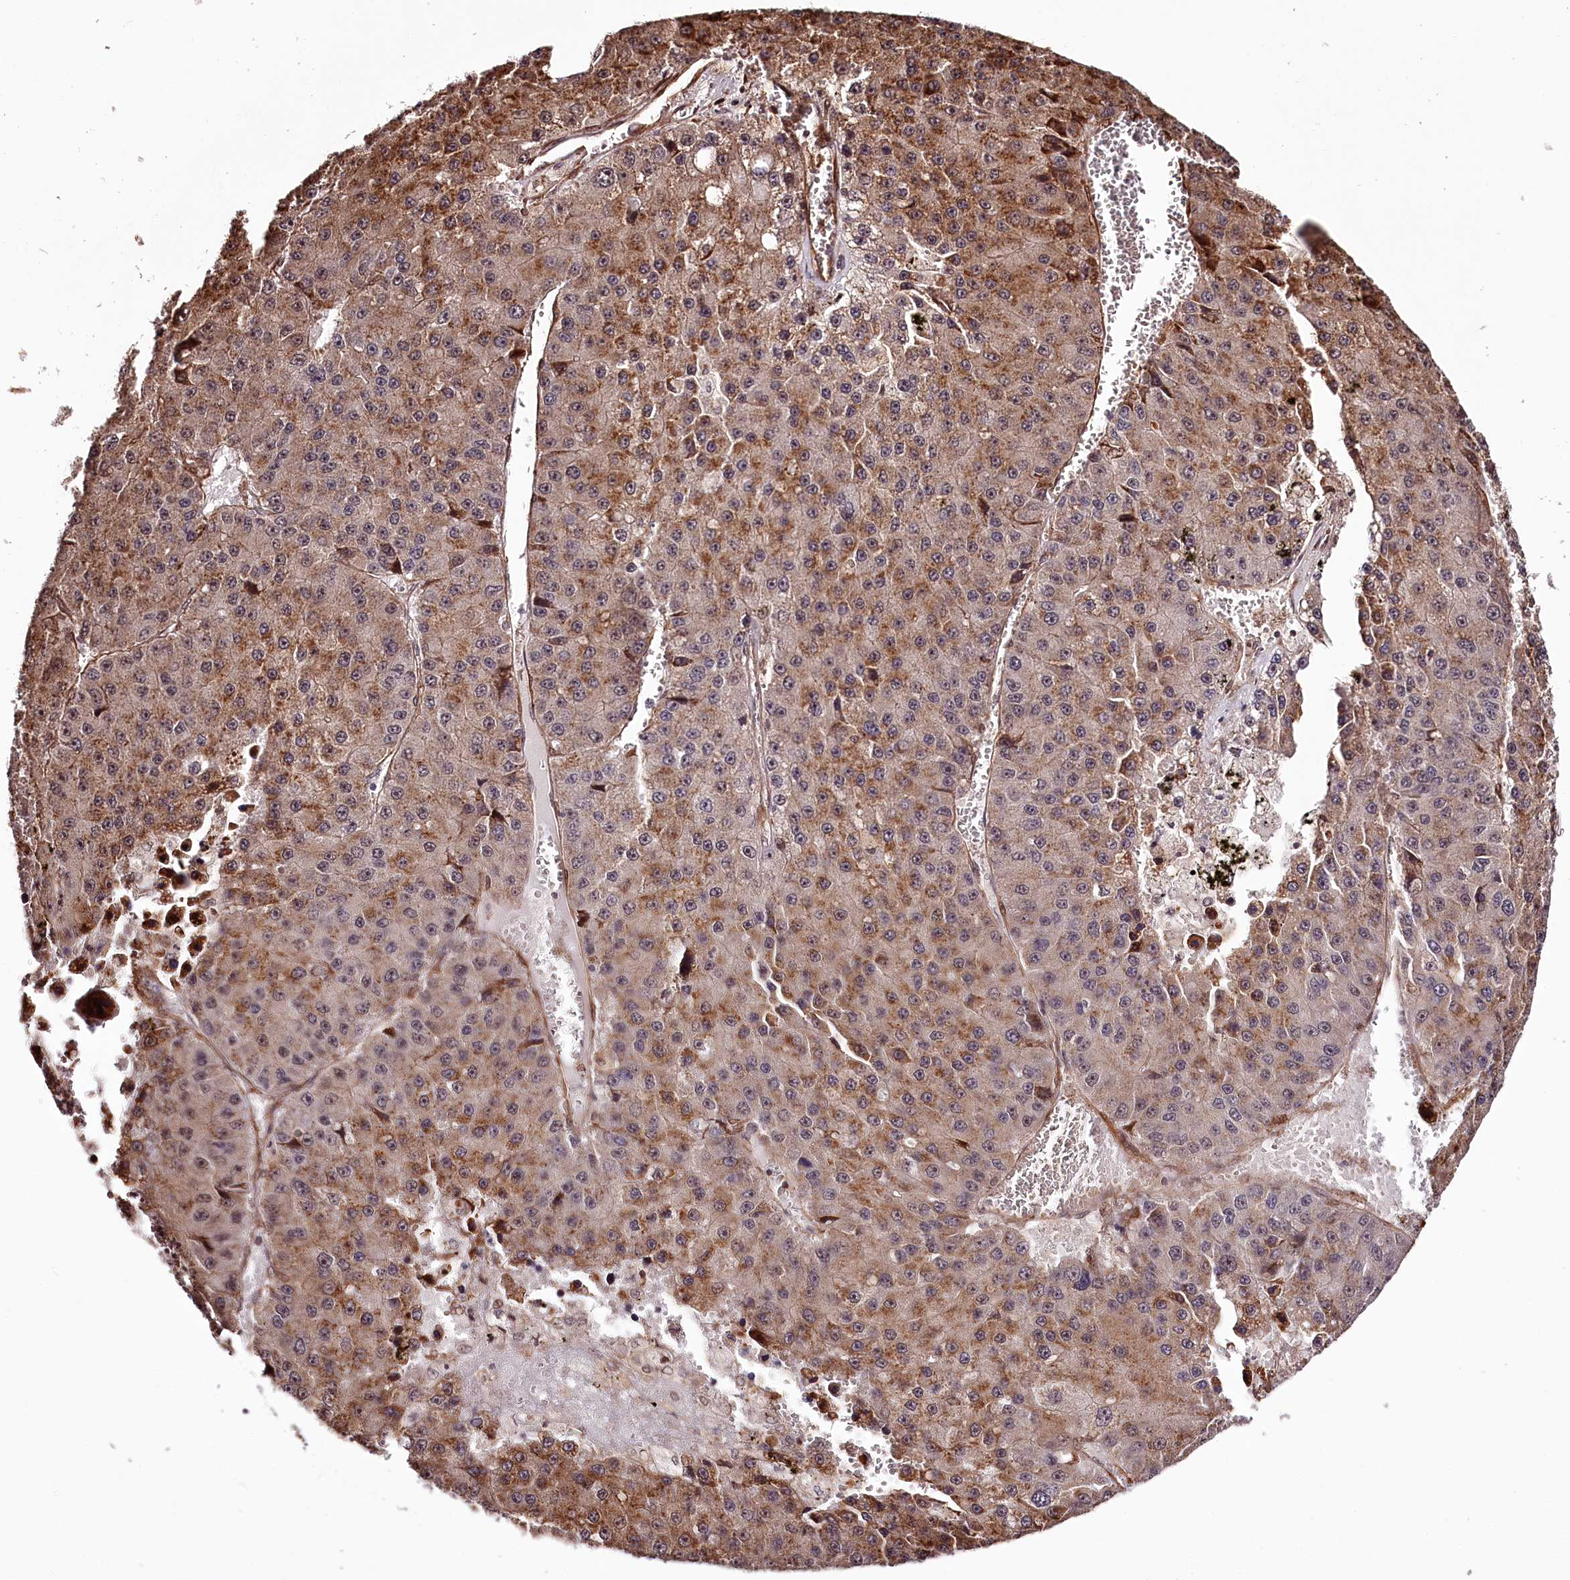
{"staining": {"intensity": "moderate", "quantity": ">75%", "location": "cytoplasmic/membranous"}, "tissue": "liver cancer", "cell_type": "Tumor cells", "image_type": "cancer", "snomed": [{"axis": "morphology", "description": "Carcinoma, Hepatocellular, NOS"}, {"axis": "topography", "description": "Liver"}], "caption": "A brown stain highlights moderate cytoplasmic/membranous staining of a protein in hepatocellular carcinoma (liver) tumor cells. (Stains: DAB in brown, nuclei in blue, Microscopy: brightfield microscopy at high magnification).", "gene": "TTC33", "patient": {"sex": "female", "age": 73}}